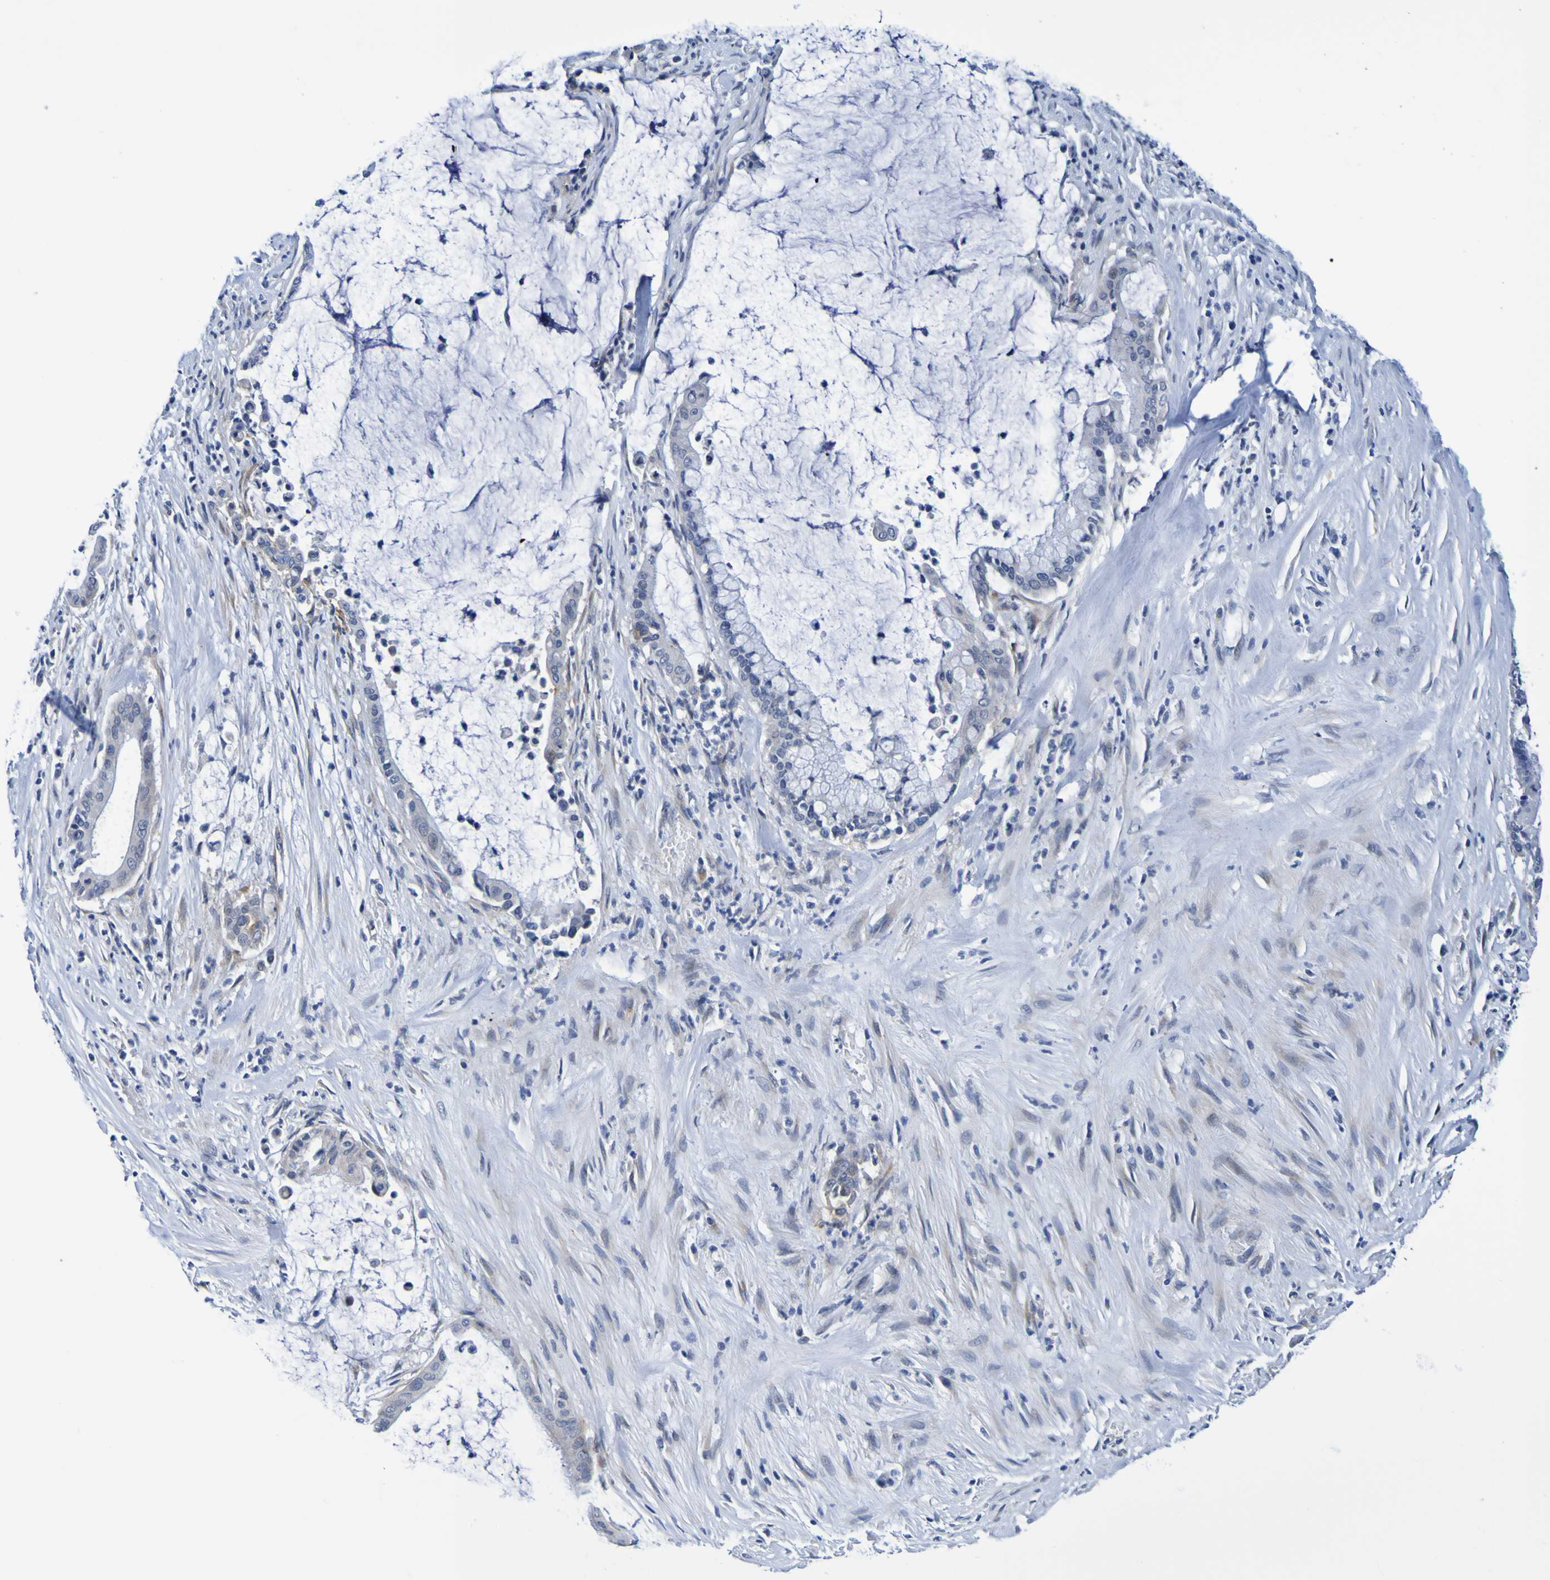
{"staining": {"intensity": "negative", "quantity": "none", "location": "none"}, "tissue": "pancreatic cancer", "cell_type": "Tumor cells", "image_type": "cancer", "snomed": [{"axis": "morphology", "description": "Adenocarcinoma, NOS"}, {"axis": "topography", "description": "Pancreas"}], "caption": "IHC of human pancreatic cancer displays no staining in tumor cells.", "gene": "VMA21", "patient": {"sex": "male", "age": 41}}